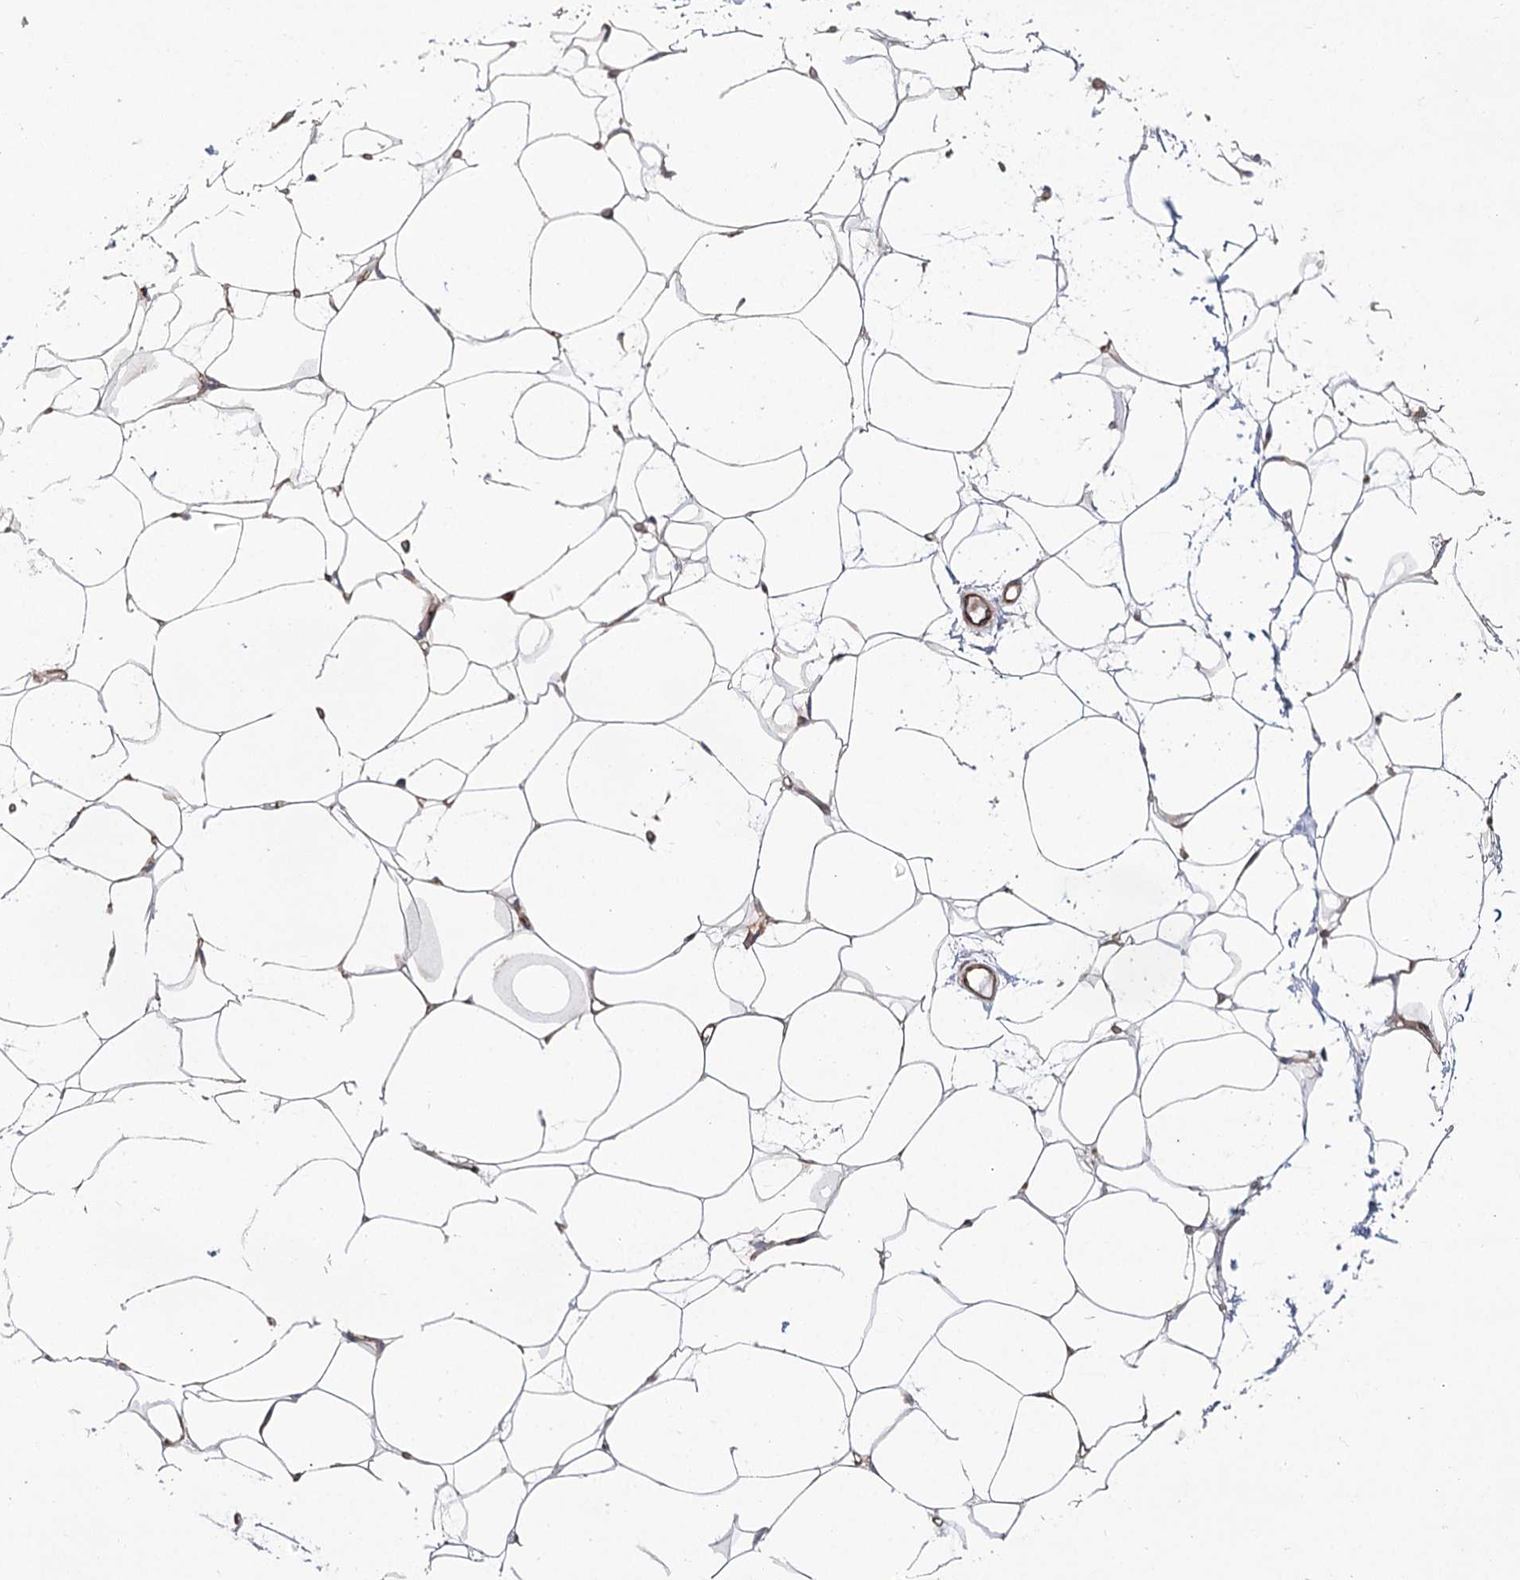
{"staining": {"intensity": "moderate", "quantity": "<25%", "location": "cytoplasmic/membranous"}, "tissue": "adipose tissue", "cell_type": "Adipocytes", "image_type": "normal", "snomed": [{"axis": "morphology", "description": "Normal tissue, NOS"}, {"axis": "topography", "description": "Breast"}], "caption": "Immunohistochemistry histopathology image of unremarkable adipose tissue: adipose tissue stained using IHC displays low levels of moderate protein expression localized specifically in the cytoplasmic/membranous of adipocytes, appearing as a cytoplasmic/membranous brown color.", "gene": "VPS37B", "patient": {"sex": "female", "age": 23}}